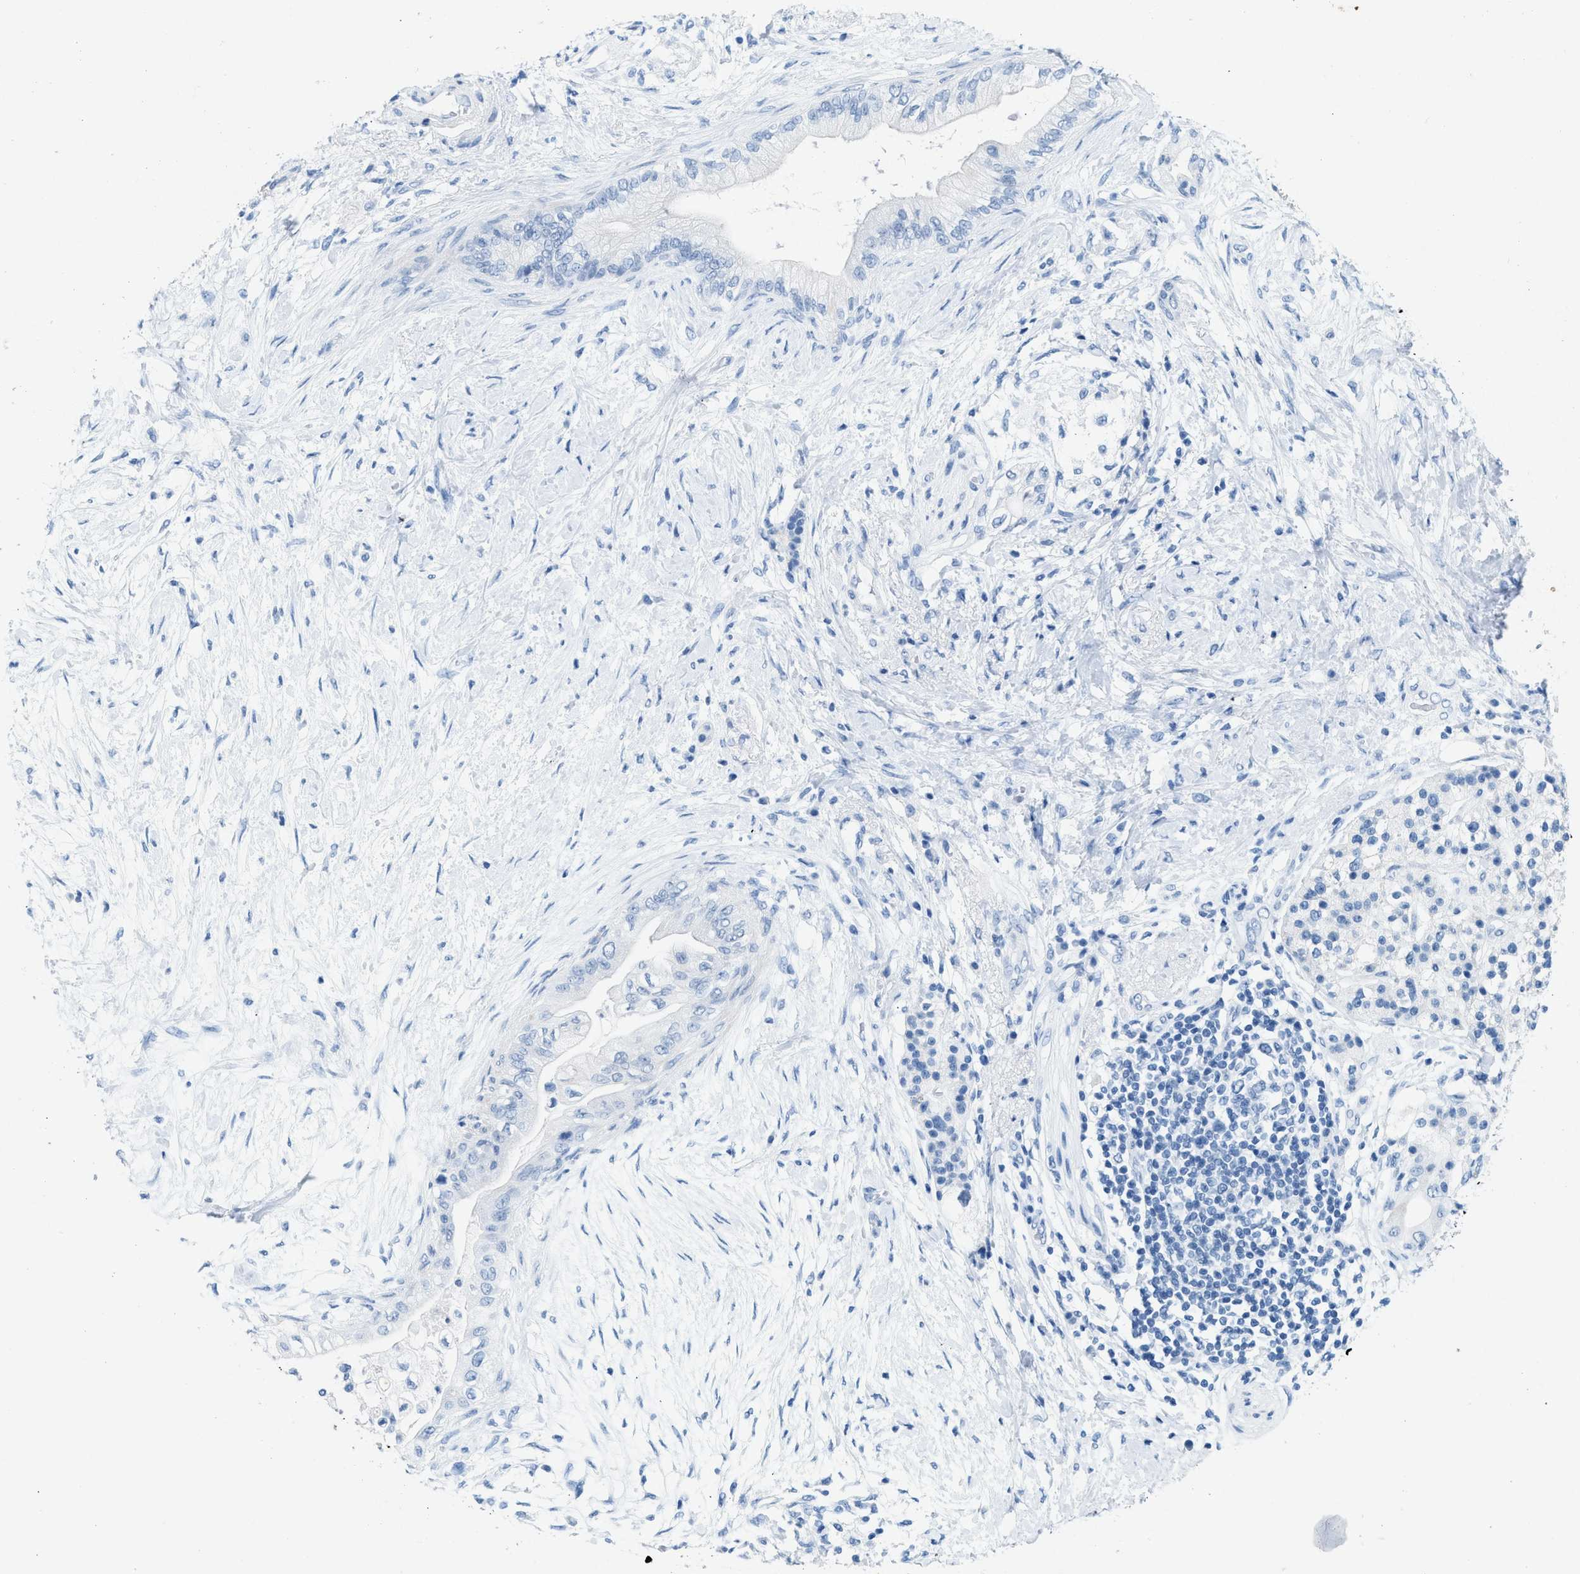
{"staining": {"intensity": "negative", "quantity": "none", "location": "none"}, "tissue": "pancreatic cancer", "cell_type": "Tumor cells", "image_type": "cancer", "snomed": [{"axis": "morphology", "description": "Normal tissue, NOS"}, {"axis": "morphology", "description": "Adenocarcinoma, NOS"}, {"axis": "topography", "description": "Pancreas"}, {"axis": "topography", "description": "Duodenum"}], "caption": "Immunohistochemistry micrograph of human pancreatic cancer (adenocarcinoma) stained for a protein (brown), which shows no expression in tumor cells.", "gene": "HHATL", "patient": {"sex": "female", "age": 60}}